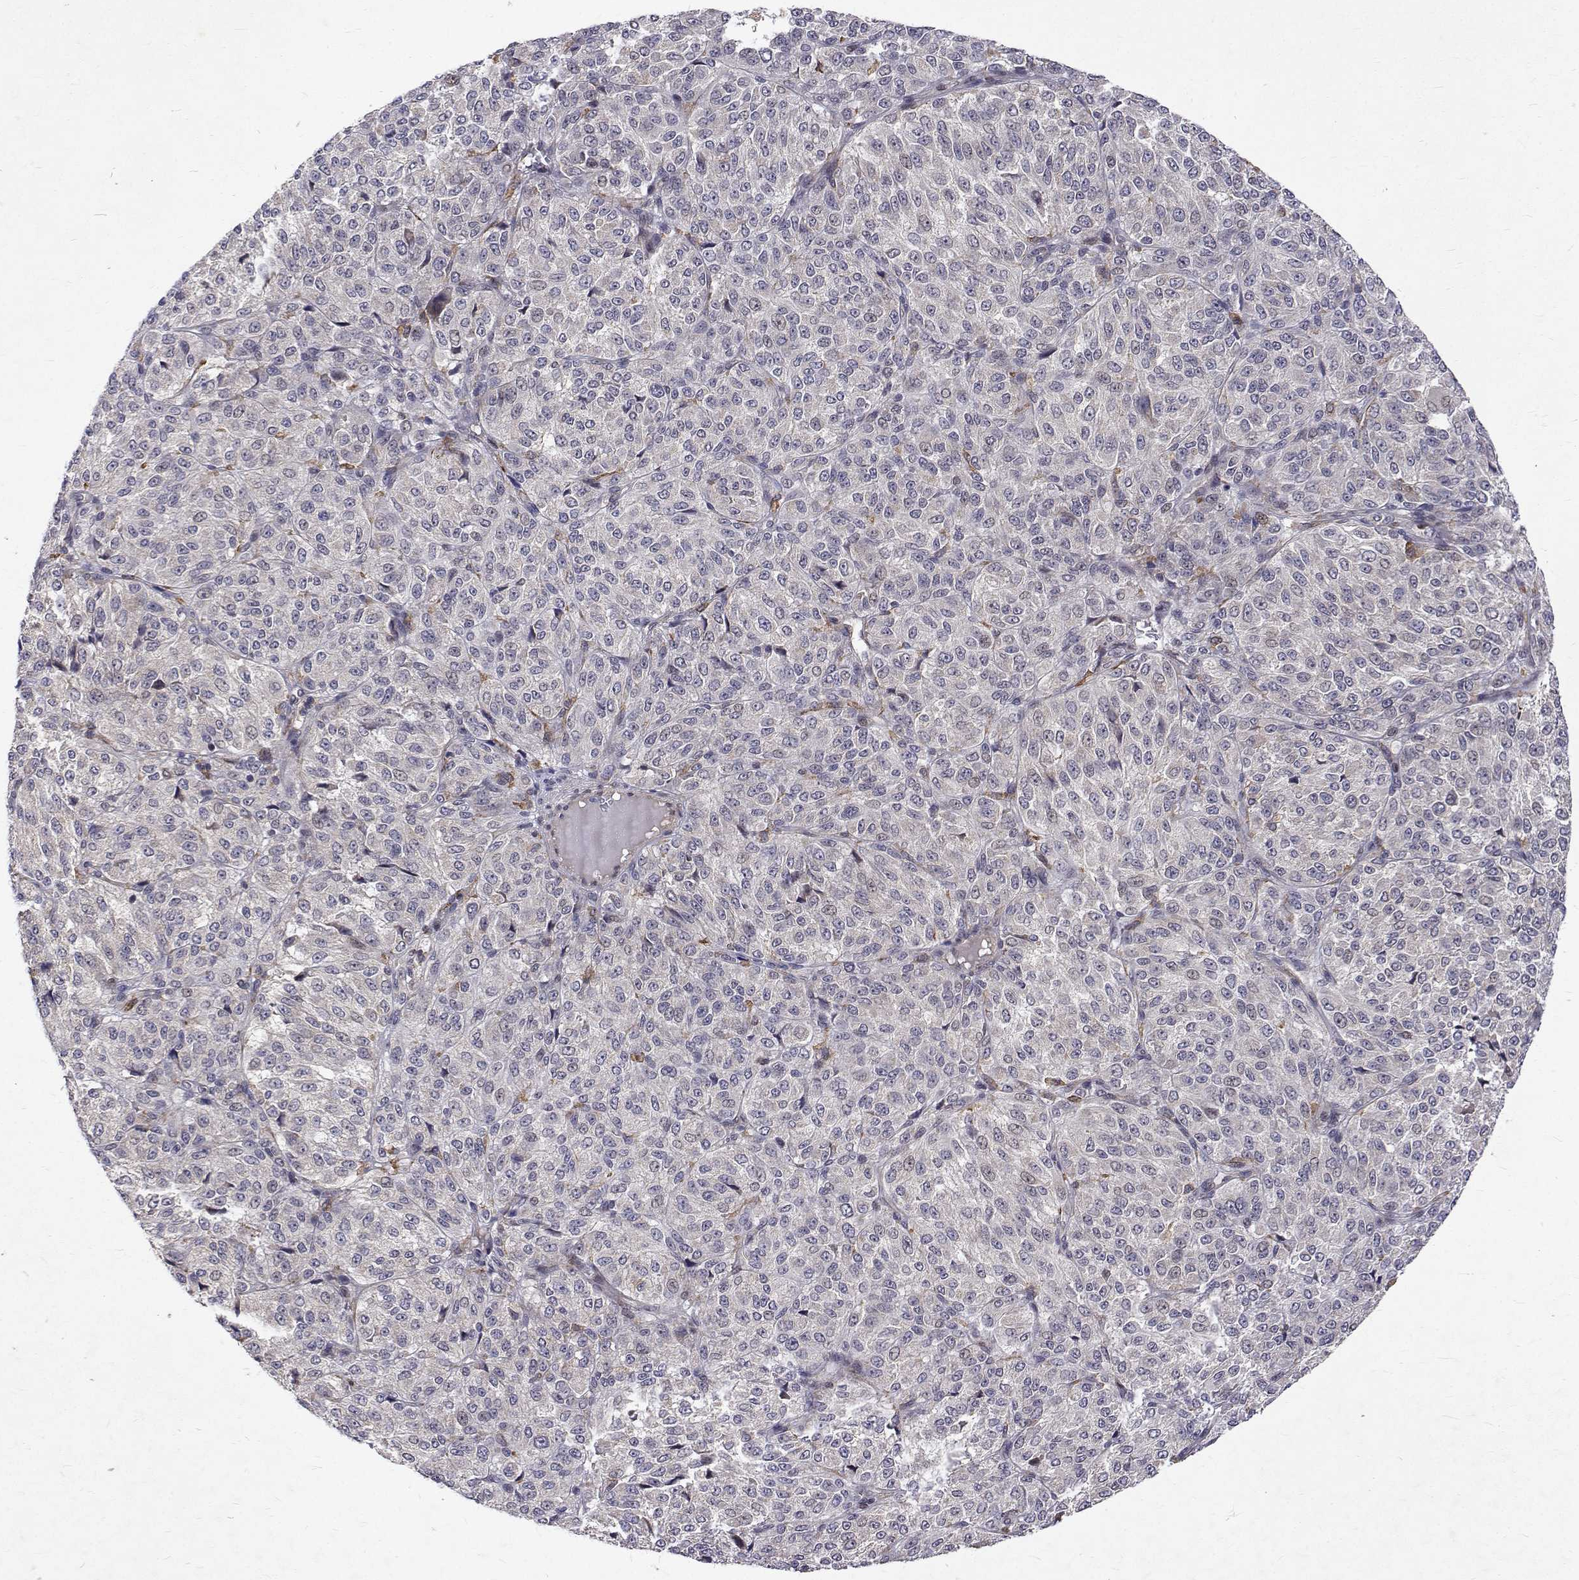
{"staining": {"intensity": "negative", "quantity": "none", "location": "none"}, "tissue": "melanoma", "cell_type": "Tumor cells", "image_type": "cancer", "snomed": [{"axis": "morphology", "description": "Malignant melanoma, Metastatic site"}, {"axis": "topography", "description": "Brain"}], "caption": "Immunohistochemistry histopathology image of neoplastic tissue: human malignant melanoma (metastatic site) stained with DAB reveals no significant protein staining in tumor cells. (Stains: DAB (3,3'-diaminobenzidine) immunohistochemistry (IHC) with hematoxylin counter stain, Microscopy: brightfield microscopy at high magnification).", "gene": "ALKBH8", "patient": {"sex": "female", "age": 56}}